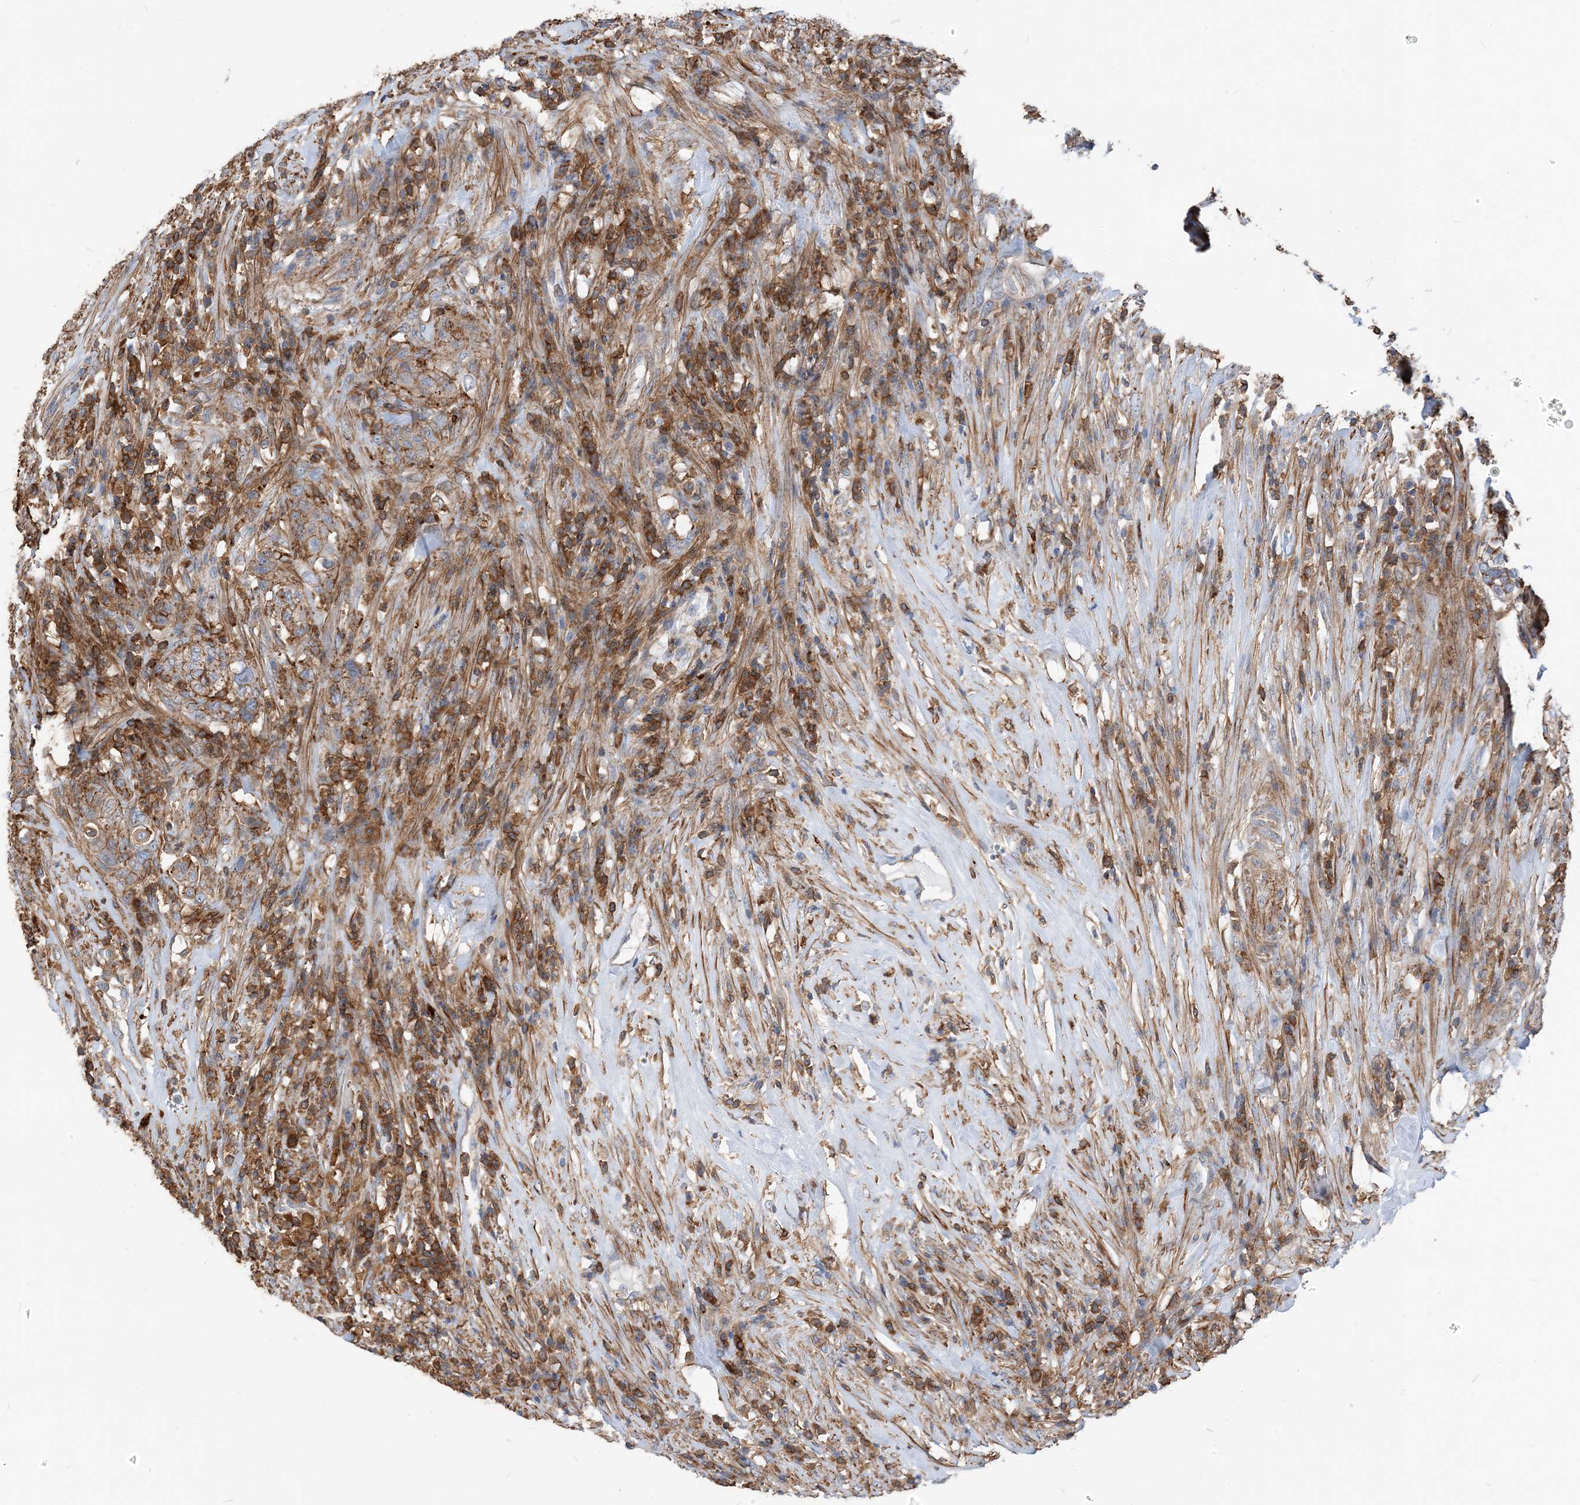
{"staining": {"intensity": "moderate", "quantity": "25%-75%", "location": "cytoplasmic/membranous"}, "tissue": "urothelial cancer", "cell_type": "Tumor cells", "image_type": "cancer", "snomed": [{"axis": "morphology", "description": "Urothelial carcinoma, High grade"}, {"axis": "topography", "description": "Urinary bladder"}], "caption": "An image of urothelial carcinoma (high-grade) stained for a protein exhibits moderate cytoplasmic/membranous brown staining in tumor cells. (DAB = brown stain, brightfield microscopy at high magnification).", "gene": "PARVG", "patient": {"sex": "male", "age": 35}}